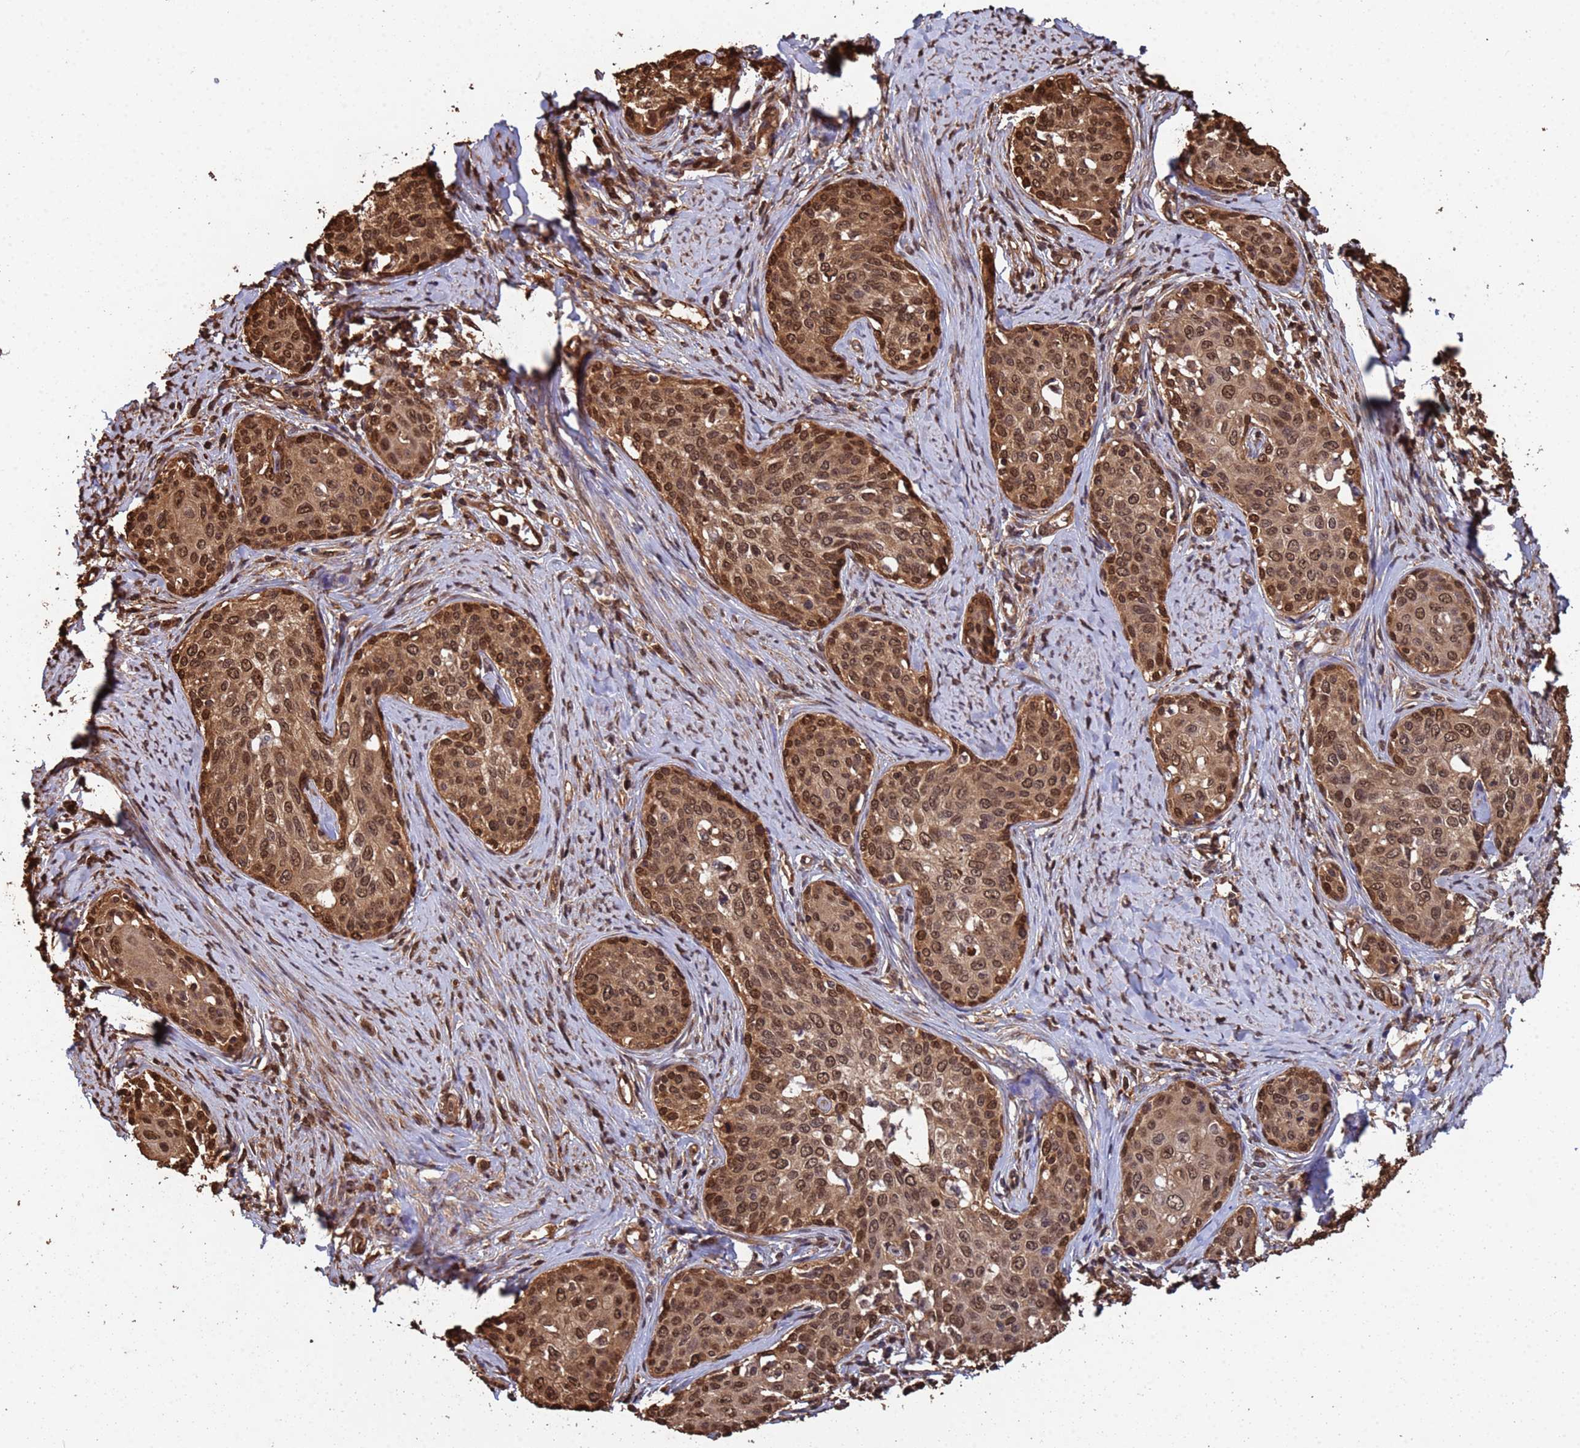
{"staining": {"intensity": "moderate", "quantity": ">75%", "location": "cytoplasmic/membranous,nuclear"}, "tissue": "cervical cancer", "cell_type": "Tumor cells", "image_type": "cancer", "snomed": [{"axis": "morphology", "description": "Squamous cell carcinoma, NOS"}, {"axis": "morphology", "description": "Adenocarcinoma, NOS"}, {"axis": "topography", "description": "Cervix"}], "caption": "The image demonstrates immunohistochemical staining of cervical cancer (squamous cell carcinoma). There is moderate cytoplasmic/membranous and nuclear staining is identified in about >75% of tumor cells.", "gene": "SUMO4", "patient": {"sex": "female", "age": 52}}